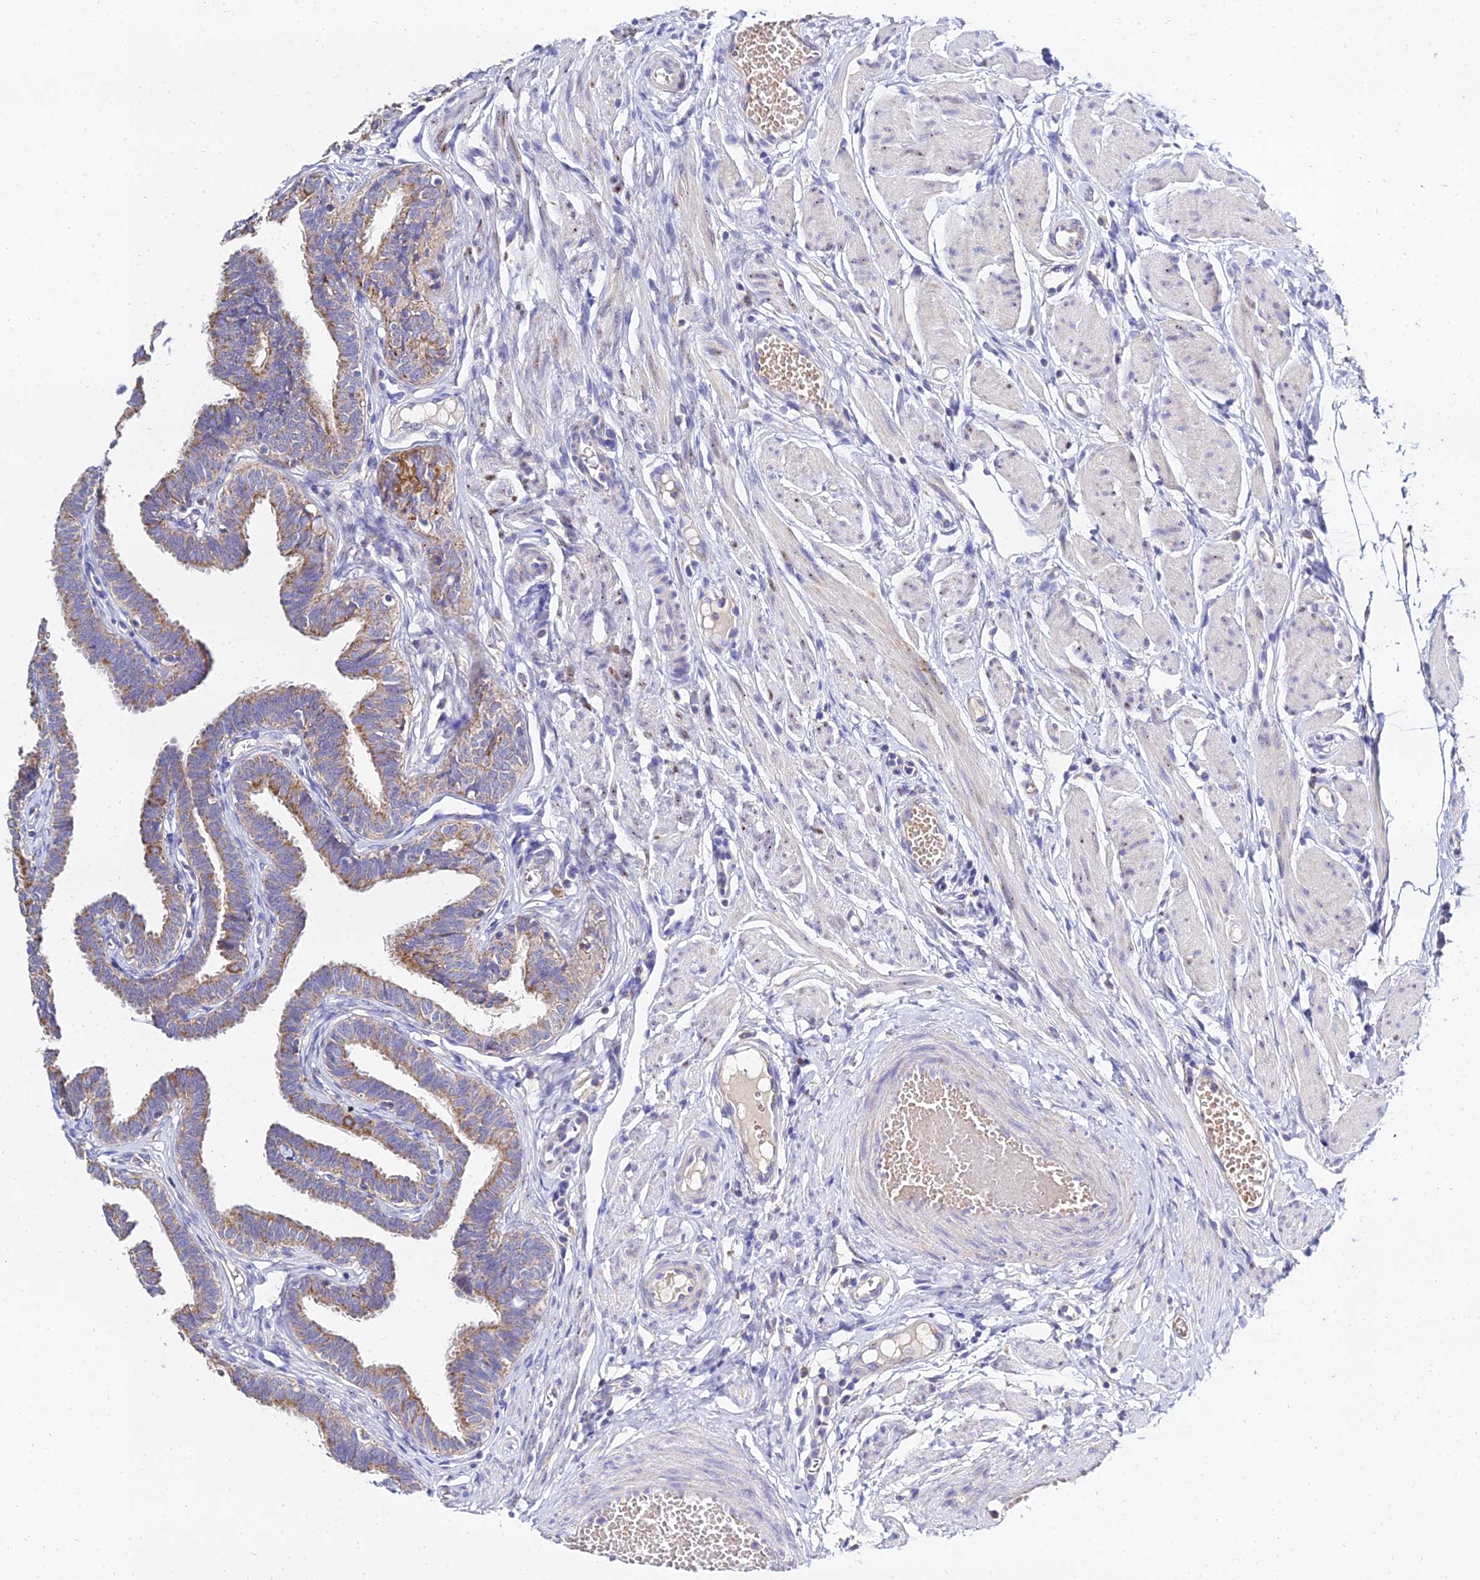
{"staining": {"intensity": "moderate", "quantity": ">75%", "location": "cytoplasmic/membranous"}, "tissue": "fallopian tube", "cell_type": "Glandular cells", "image_type": "normal", "snomed": [{"axis": "morphology", "description": "Normal tissue, NOS"}, {"axis": "topography", "description": "Fallopian tube"}, {"axis": "topography", "description": "Ovary"}], "caption": "A photomicrograph showing moderate cytoplasmic/membranous positivity in approximately >75% of glandular cells in normal fallopian tube, as visualized by brown immunohistochemical staining.", "gene": "TYW5", "patient": {"sex": "female", "age": 23}}